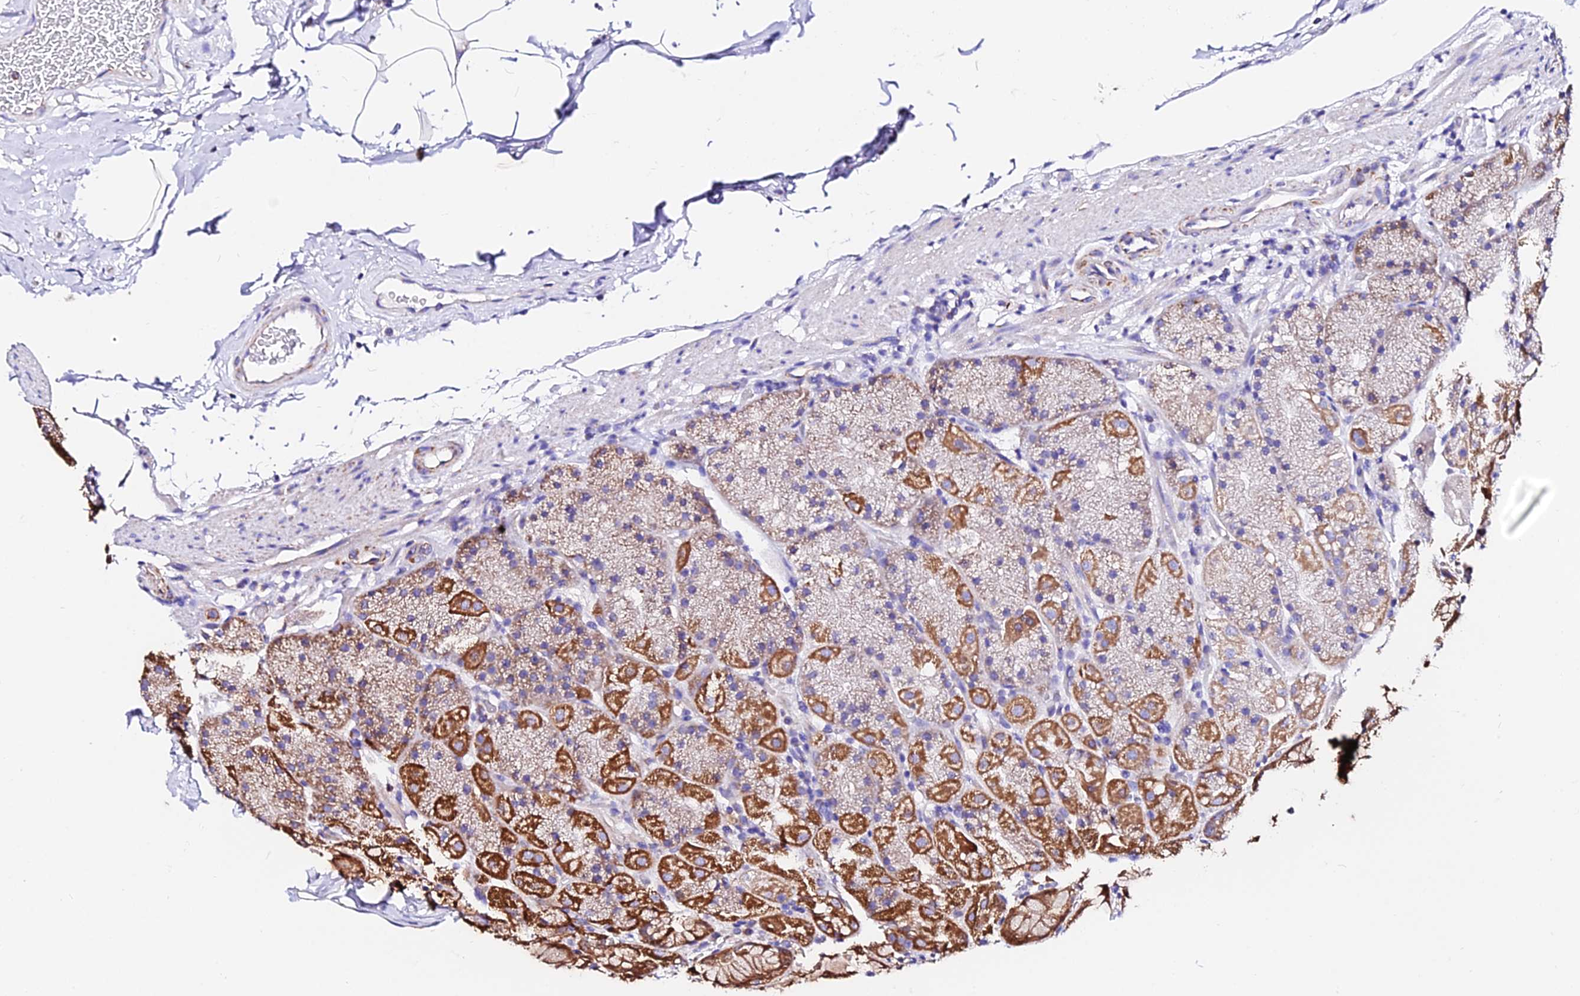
{"staining": {"intensity": "moderate", "quantity": "25%-75%", "location": "cytoplasmic/membranous"}, "tissue": "stomach", "cell_type": "Glandular cells", "image_type": "normal", "snomed": [{"axis": "morphology", "description": "Normal tissue, NOS"}, {"axis": "topography", "description": "Stomach, upper"}, {"axis": "topography", "description": "Stomach, lower"}], "caption": "An image showing moderate cytoplasmic/membranous staining in about 25%-75% of glandular cells in unremarkable stomach, as visualized by brown immunohistochemical staining.", "gene": "ZNF573", "patient": {"sex": "male", "age": 67}}